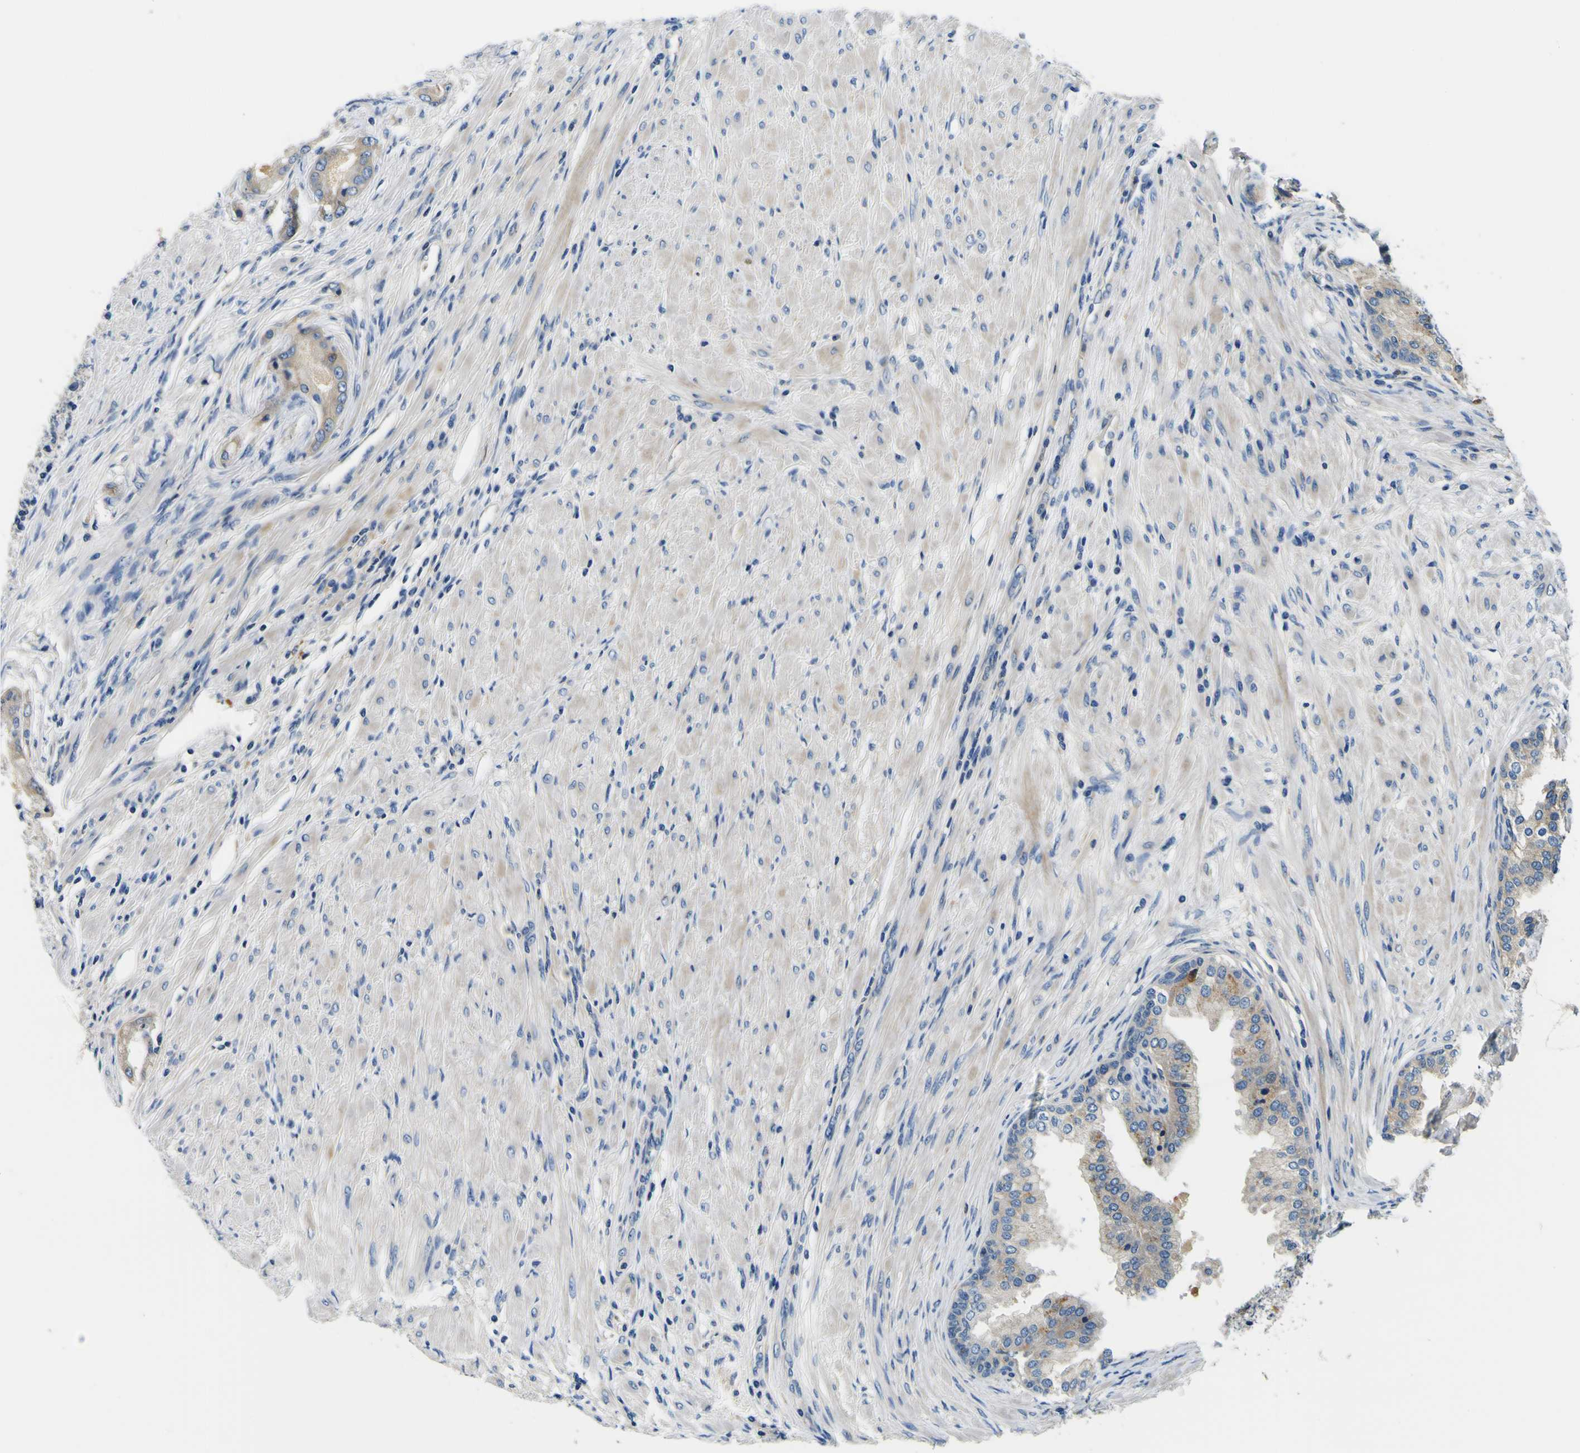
{"staining": {"intensity": "weak", "quantity": "<25%", "location": "cytoplasmic/membranous"}, "tissue": "prostate cancer", "cell_type": "Tumor cells", "image_type": "cancer", "snomed": [{"axis": "morphology", "description": "Adenocarcinoma, High grade"}, {"axis": "topography", "description": "Prostate"}], "caption": "High magnification brightfield microscopy of prostate cancer (adenocarcinoma (high-grade)) stained with DAB (brown) and counterstained with hematoxylin (blue): tumor cells show no significant positivity.", "gene": "CLSTN1", "patient": {"sex": "male", "age": 59}}